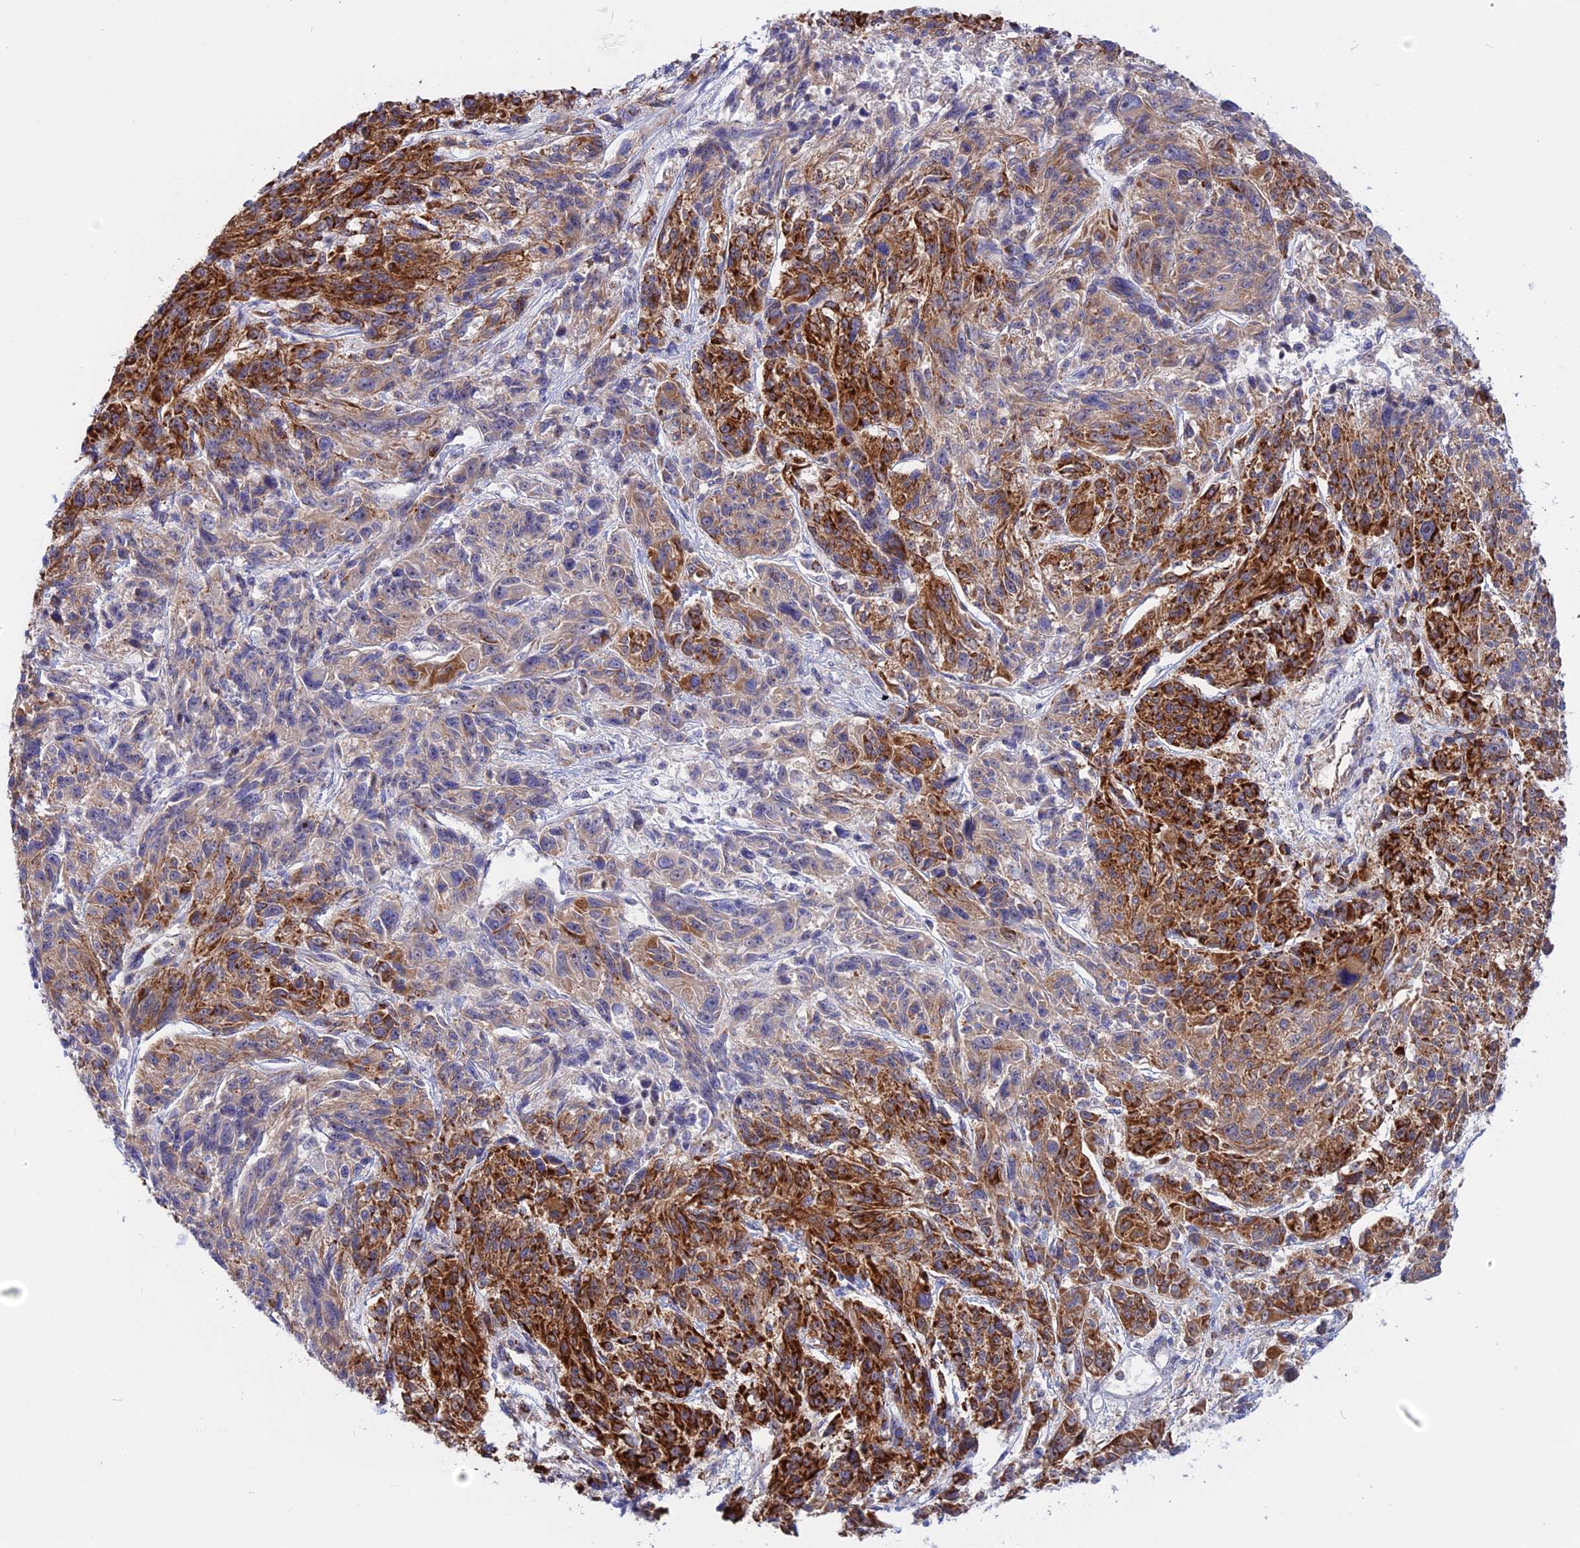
{"staining": {"intensity": "strong", "quantity": "25%-75%", "location": "cytoplasmic/membranous"}, "tissue": "melanoma", "cell_type": "Tumor cells", "image_type": "cancer", "snomed": [{"axis": "morphology", "description": "Malignant melanoma, NOS"}, {"axis": "topography", "description": "Skin"}], "caption": "Approximately 25%-75% of tumor cells in human melanoma display strong cytoplasmic/membranous protein positivity as visualized by brown immunohistochemical staining.", "gene": "GCDH", "patient": {"sex": "male", "age": 53}}